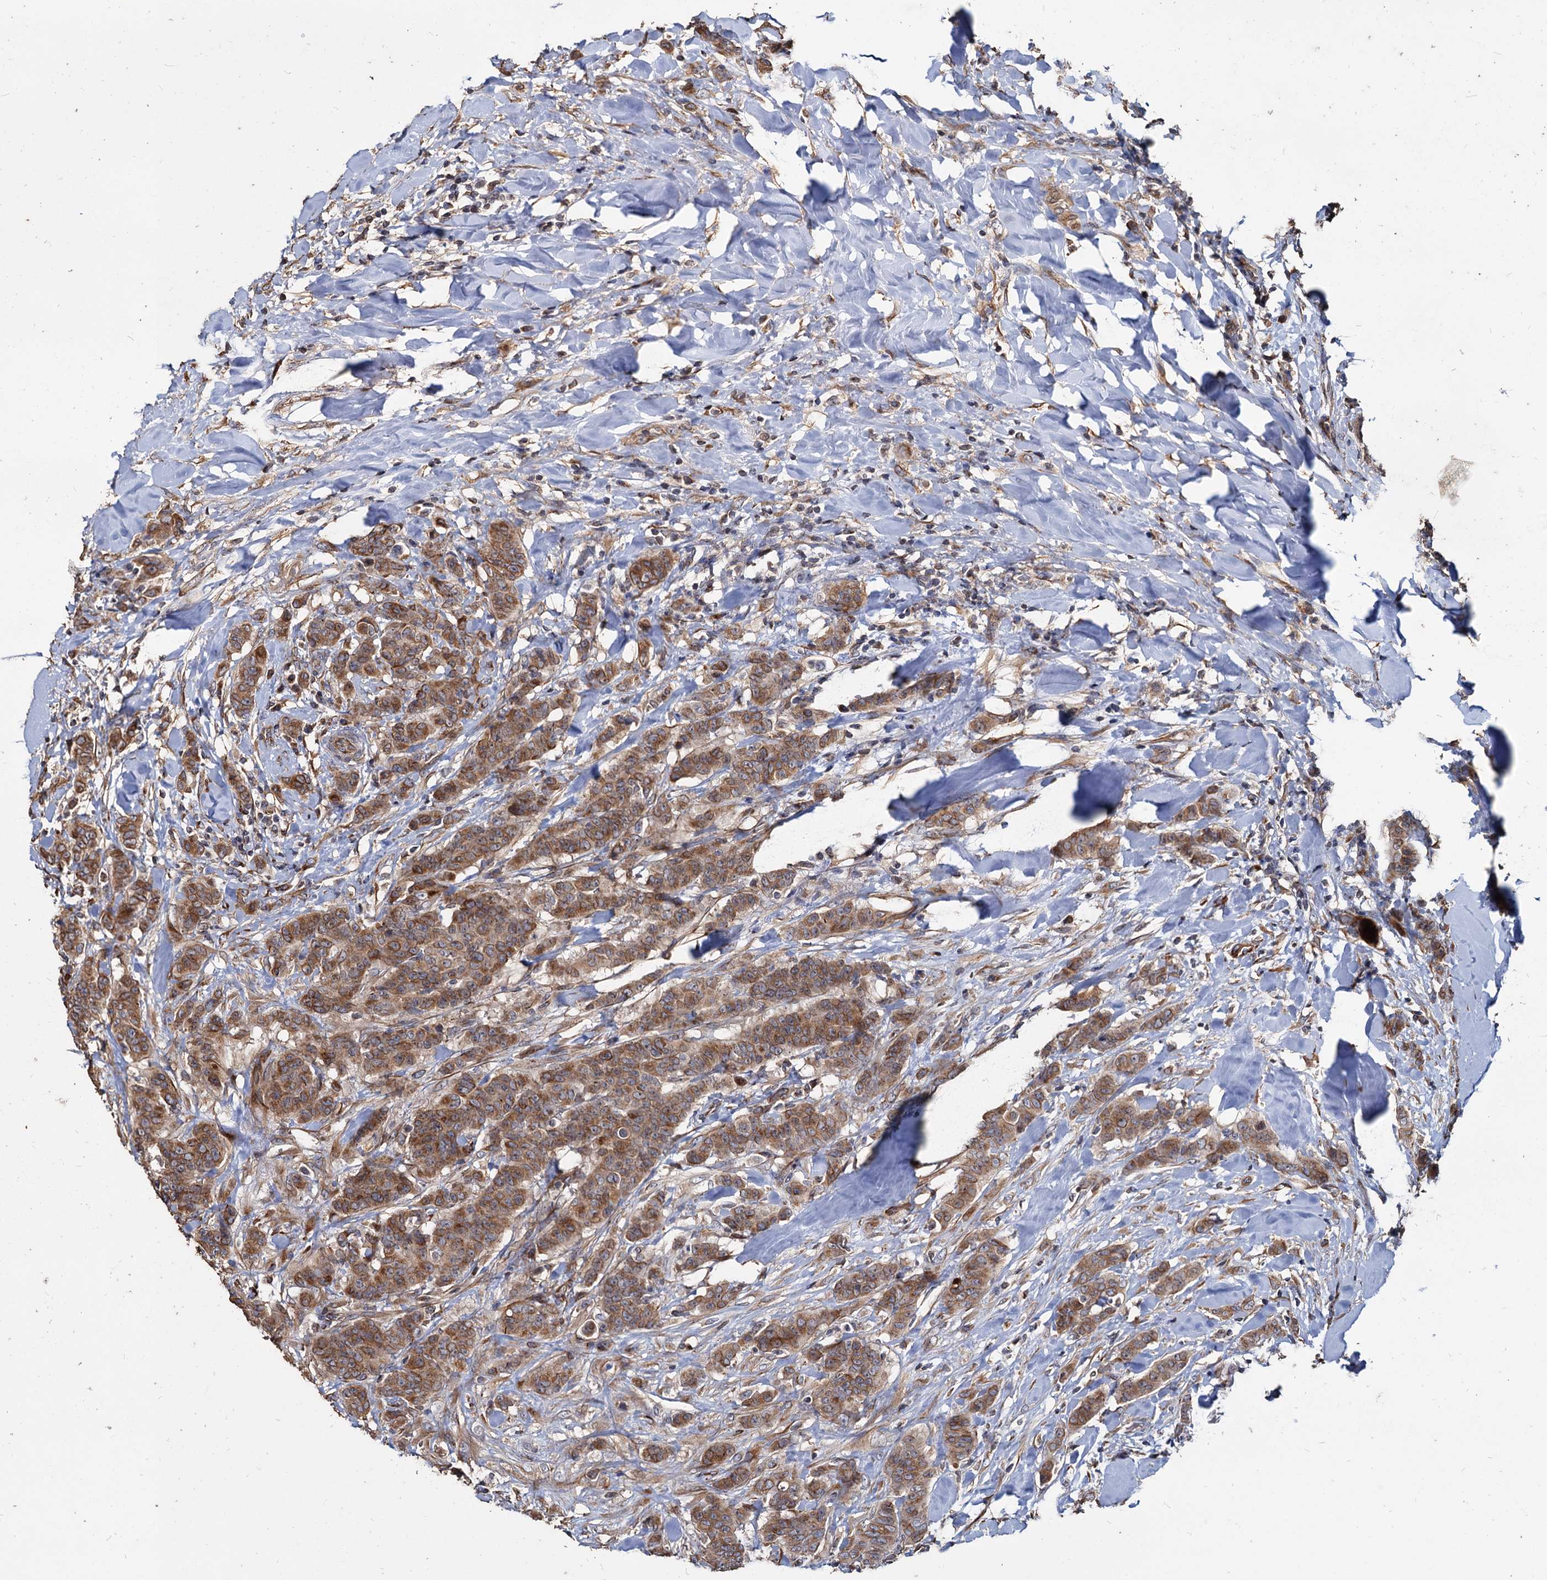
{"staining": {"intensity": "moderate", "quantity": ">75%", "location": "cytoplasmic/membranous"}, "tissue": "breast cancer", "cell_type": "Tumor cells", "image_type": "cancer", "snomed": [{"axis": "morphology", "description": "Duct carcinoma"}, {"axis": "topography", "description": "Breast"}], "caption": "IHC photomicrograph of invasive ductal carcinoma (breast) stained for a protein (brown), which reveals medium levels of moderate cytoplasmic/membranous positivity in about >75% of tumor cells.", "gene": "DEPDC4", "patient": {"sex": "female", "age": 40}}